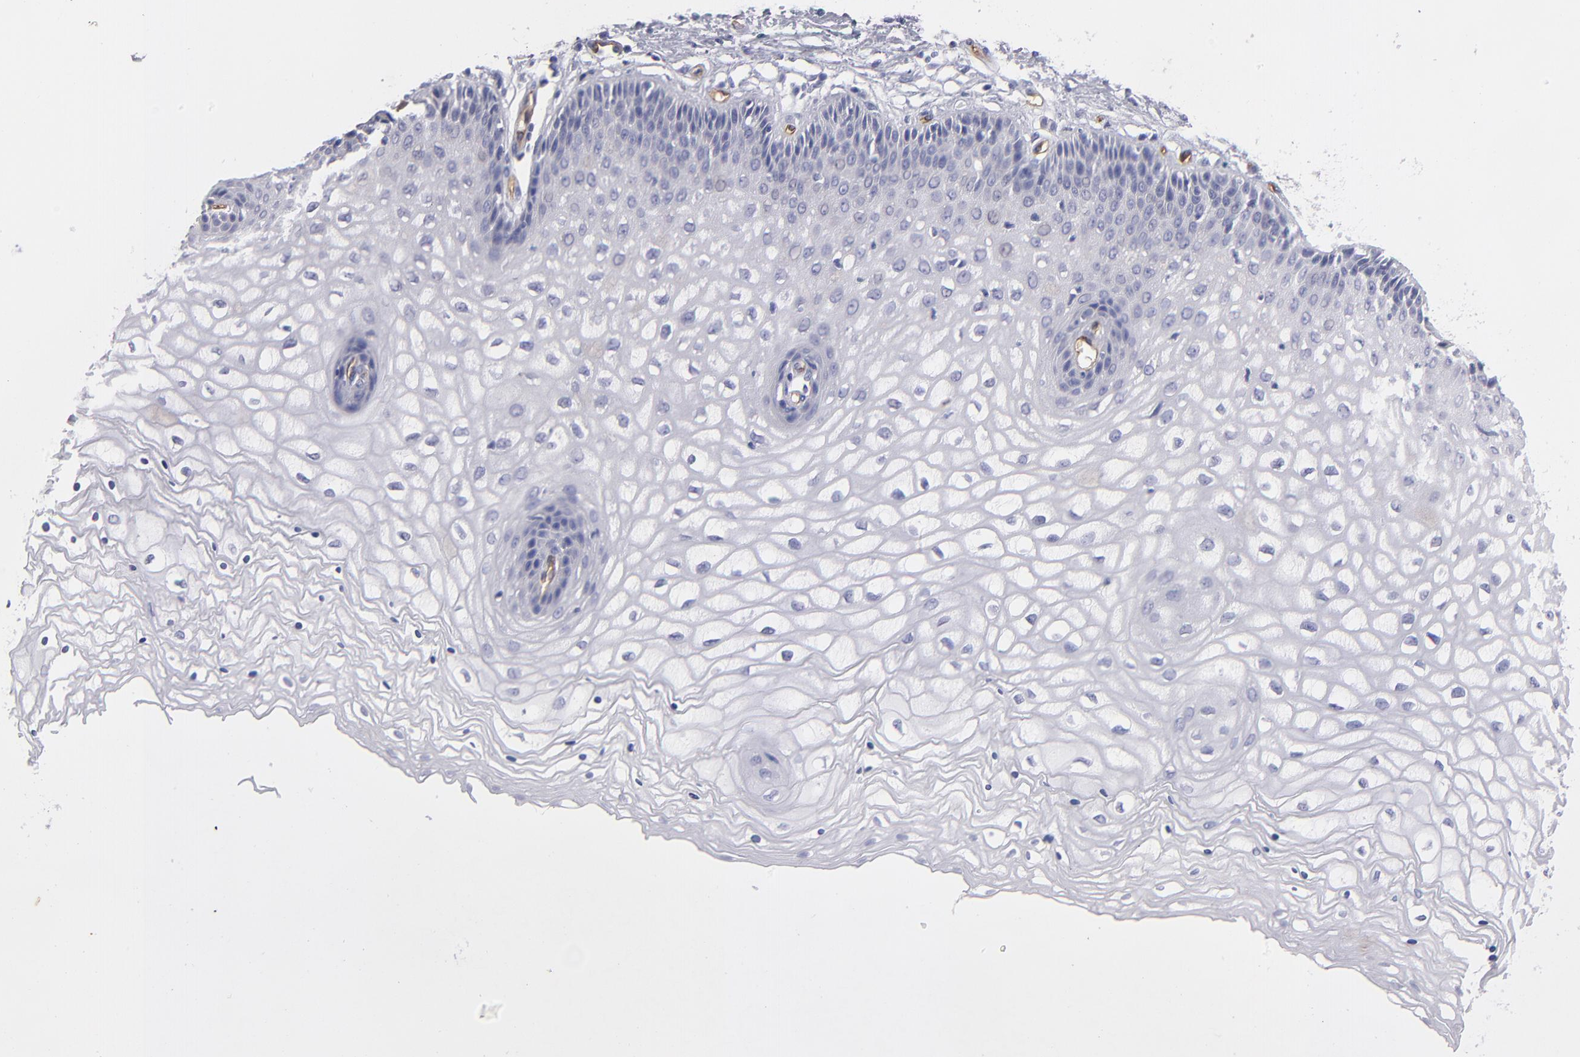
{"staining": {"intensity": "negative", "quantity": "none", "location": "none"}, "tissue": "vagina", "cell_type": "Squamous epithelial cells", "image_type": "normal", "snomed": [{"axis": "morphology", "description": "Normal tissue, NOS"}, {"axis": "topography", "description": "Vagina"}], "caption": "Immunohistochemistry histopathology image of unremarkable vagina: vagina stained with DAB (3,3'-diaminobenzidine) shows no significant protein positivity in squamous epithelial cells. Brightfield microscopy of immunohistochemistry (IHC) stained with DAB (brown) and hematoxylin (blue), captured at high magnification.", "gene": "PLVAP", "patient": {"sex": "female", "age": 34}}